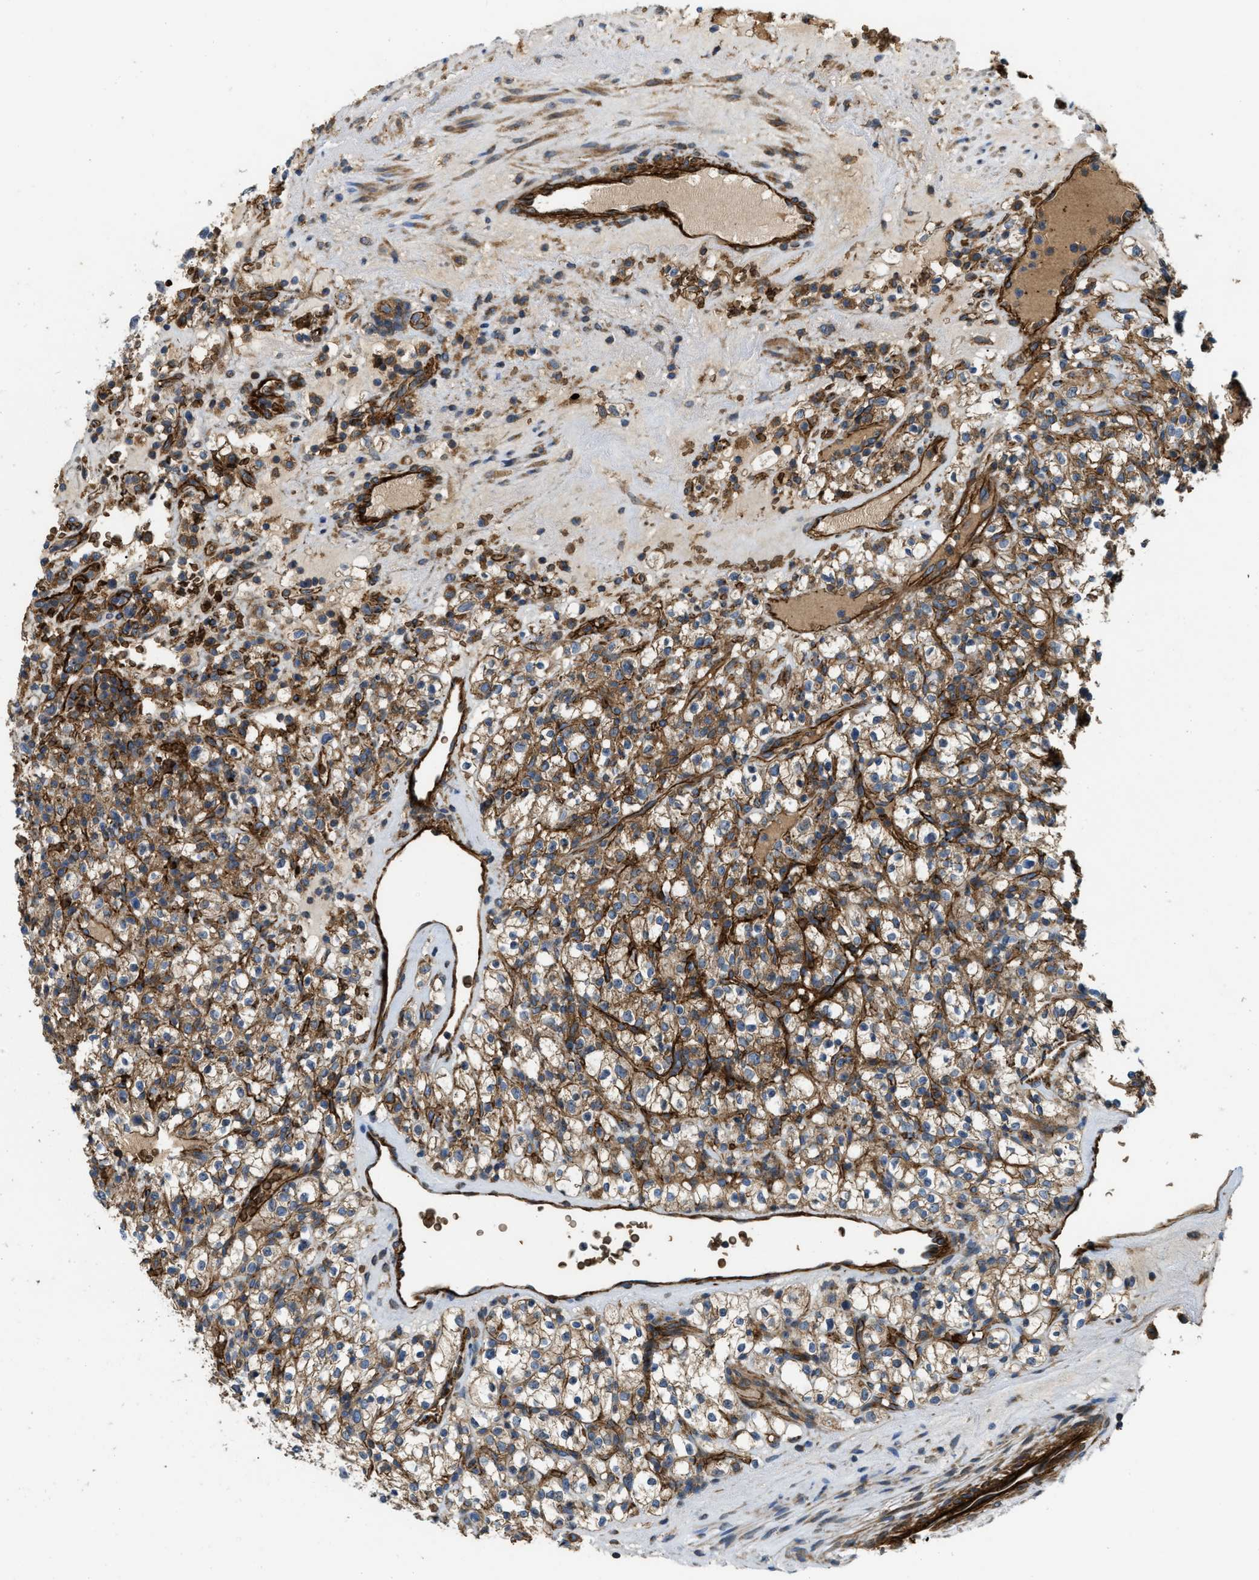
{"staining": {"intensity": "moderate", "quantity": ">75%", "location": "cytoplasmic/membranous"}, "tissue": "renal cancer", "cell_type": "Tumor cells", "image_type": "cancer", "snomed": [{"axis": "morphology", "description": "Normal tissue, NOS"}, {"axis": "morphology", "description": "Adenocarcinoma, NOS"}, {"axis": "topography", "description": "Kidney"}], "caption": "Tumor cells demonstrate moderate cytoplasmic/membranous expression in approximately >75% of cells in renal cancer.", "gene": "ERC1", "patient": {"sex": "female", "age": 72}}